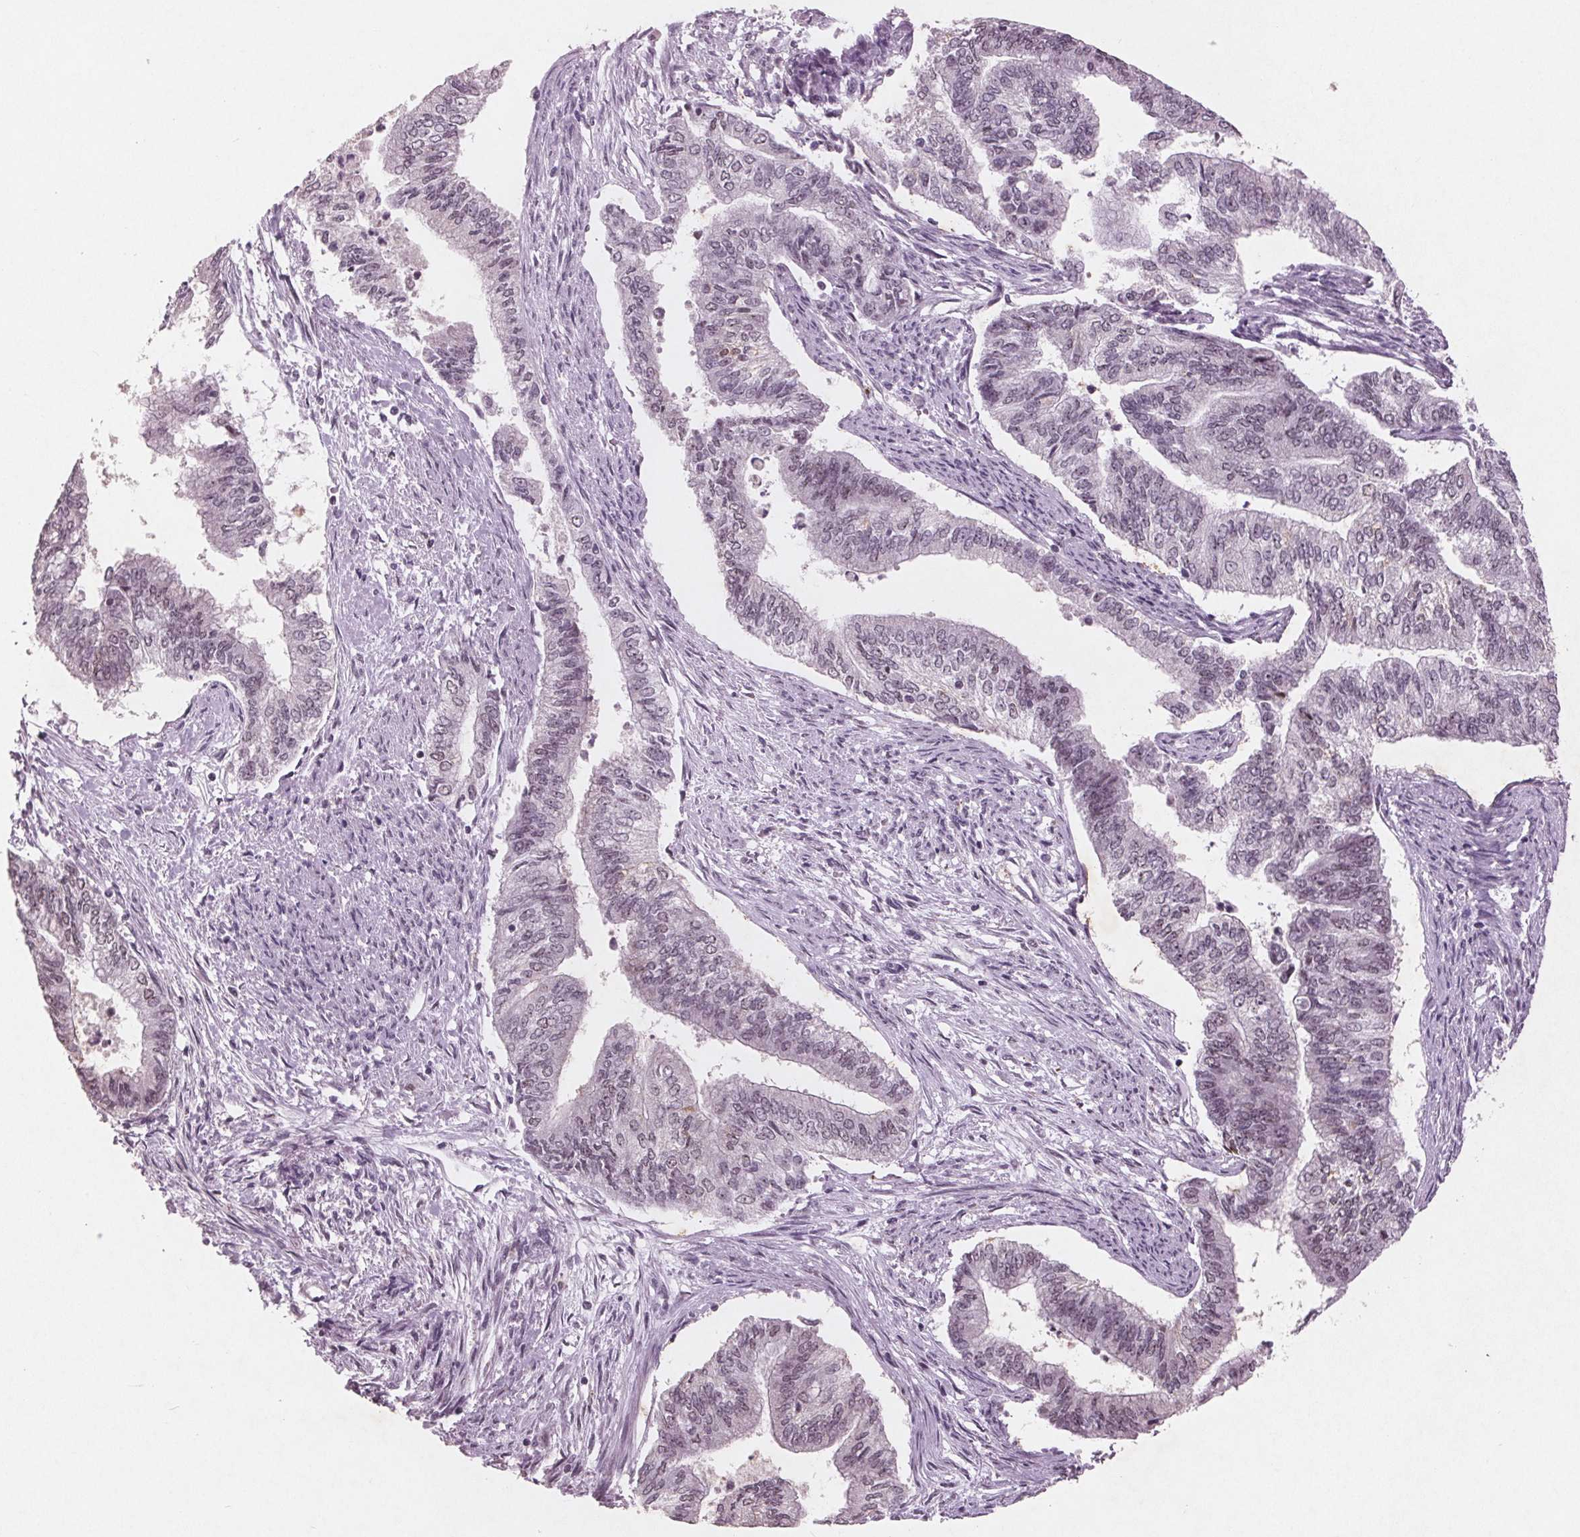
{"staining": {"intensity": "moderate", "quantity": "<25%", "location": "nuclear"}, "tissue": "endometrial cancer", "cell_type": "Tumor cells", "image_type": "cancer", "snomed": [{"axis": "morphology", "description": "Adenocarcinoma, NOS"}, {"axis": "topography", "description": "Endometrium"}], "caption": "Immunohistochemical staining of human endometrial cancer exhibits moderate nuclear protein positivity in approximately <25% of tumor cells.", "gene": "RPS6KA2", "patient": {"sex": "female", "age": 65}}